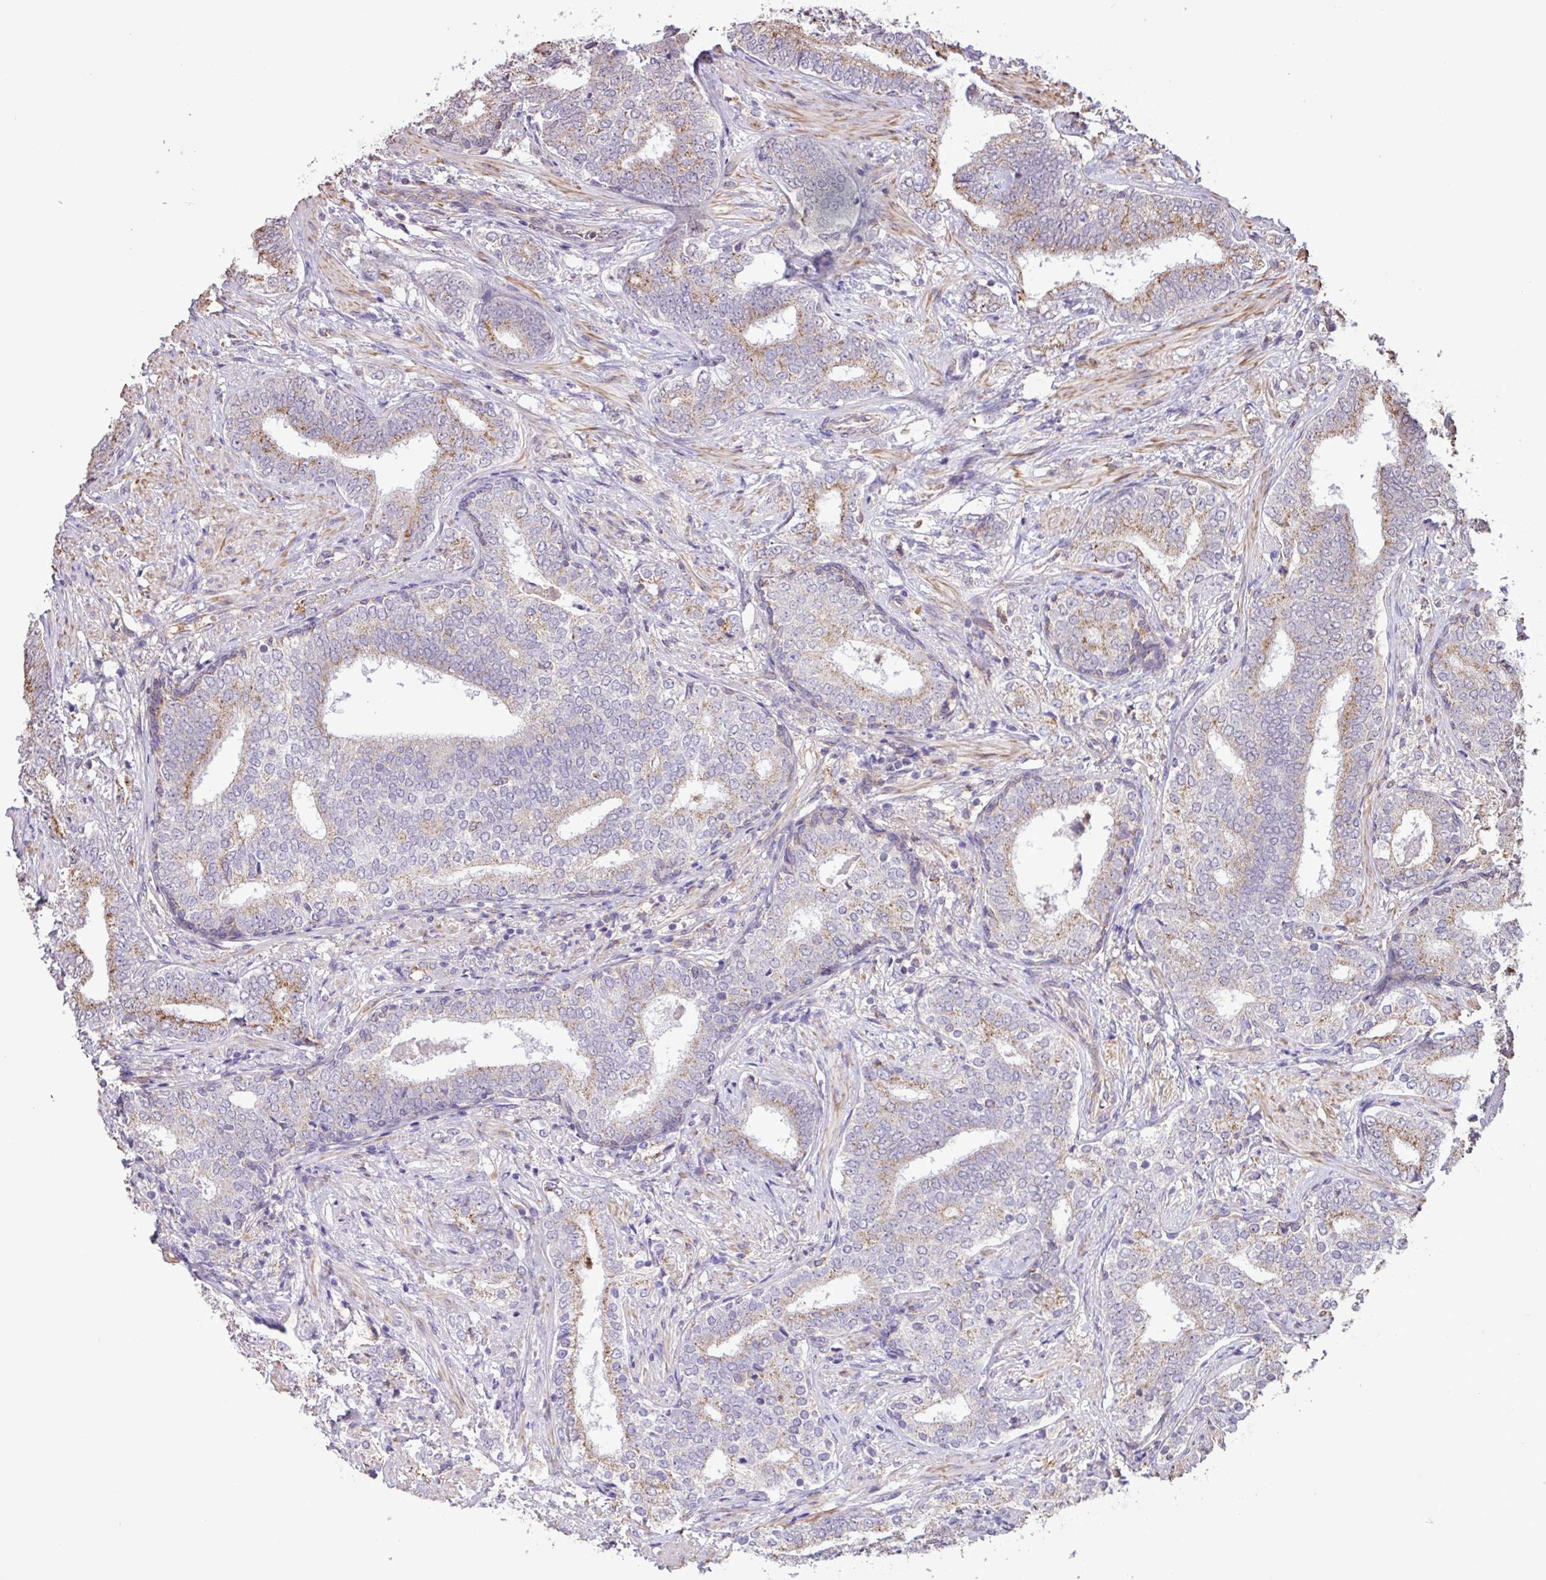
{"staining": {"intensity": "weak", "quantity": "25%-75%", "location": "cytoplasmic/membranous"}, "tissue": "prostate cancer", "cell_type": "Tumor cells", "image_type": "cancer", "snomed": [{"axis": "morphology", "description": "Adenocarcinoma, High grade"}, {"axis": "topography", "description": "Prostate"}], "caption": "The immunohistochemical stain shows weak cytoplasmic/membranous expression in tumor cells of high-grade adenocarcinoma (prostate) tissue. The protein is shown in brown color, while the nuclei are stained blue.", "gene": "CHST11", "patient": {"sex": "male", "age": 72}}